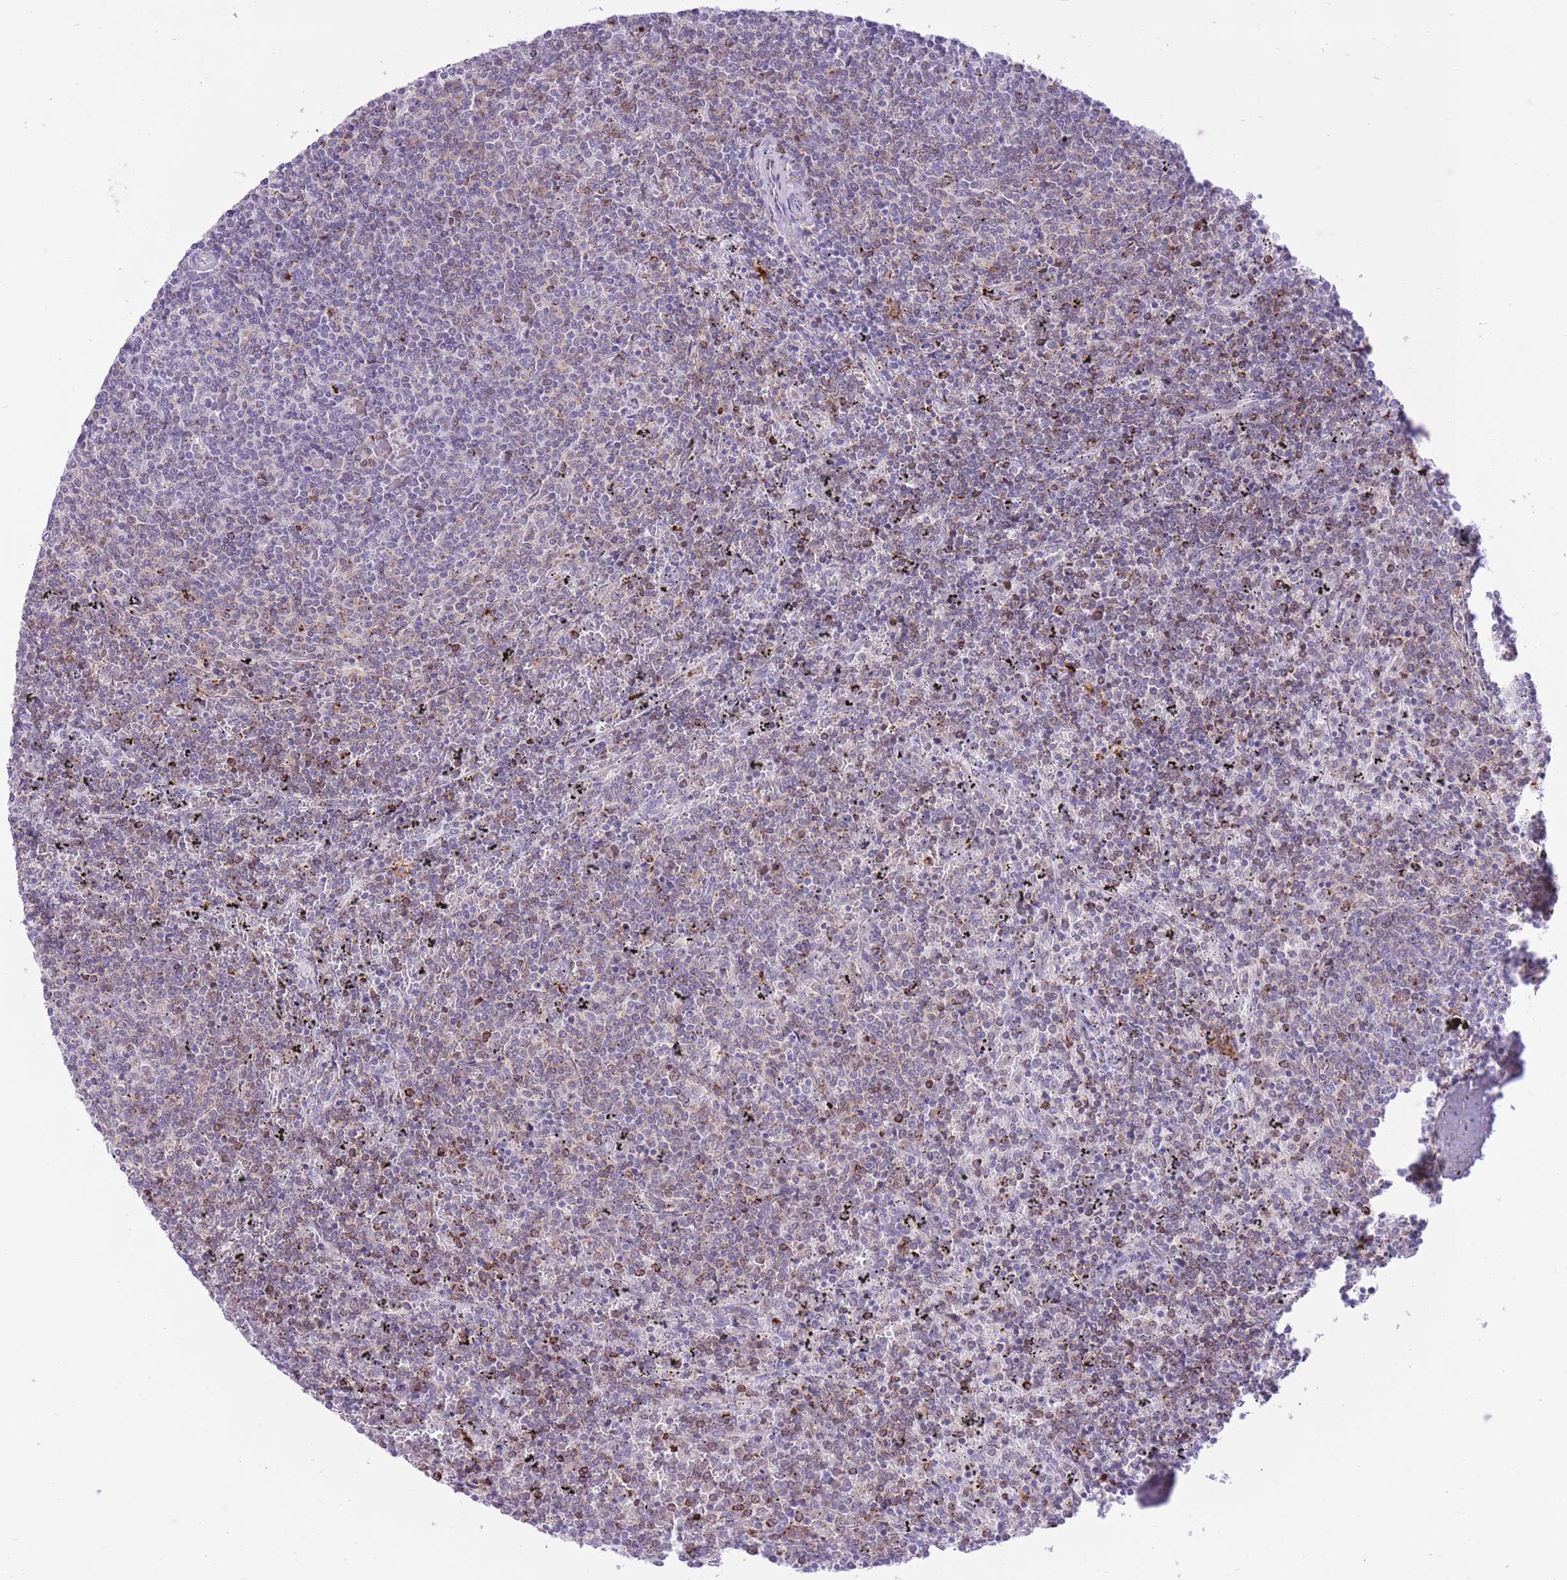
{"staining": {"intensity": "weak", "quantity": "<25%", "location": "cytoplasmic/membranous"}, "tissue": "lymphoma", "cell_type": "Tumor cells", "image_type": "cancer", "snomed": [{"axis": "morphology", "description": "Malignant lymphoma, non-Hodgkin's type, Low grade"}, {"axis": "topography", "description": "Spleen"}], "caption": "Tumor cells are negative for brown protein staining in lymphoma.", "gene": "MEIS3", "patient": {"sex": "female", "age": 50}}